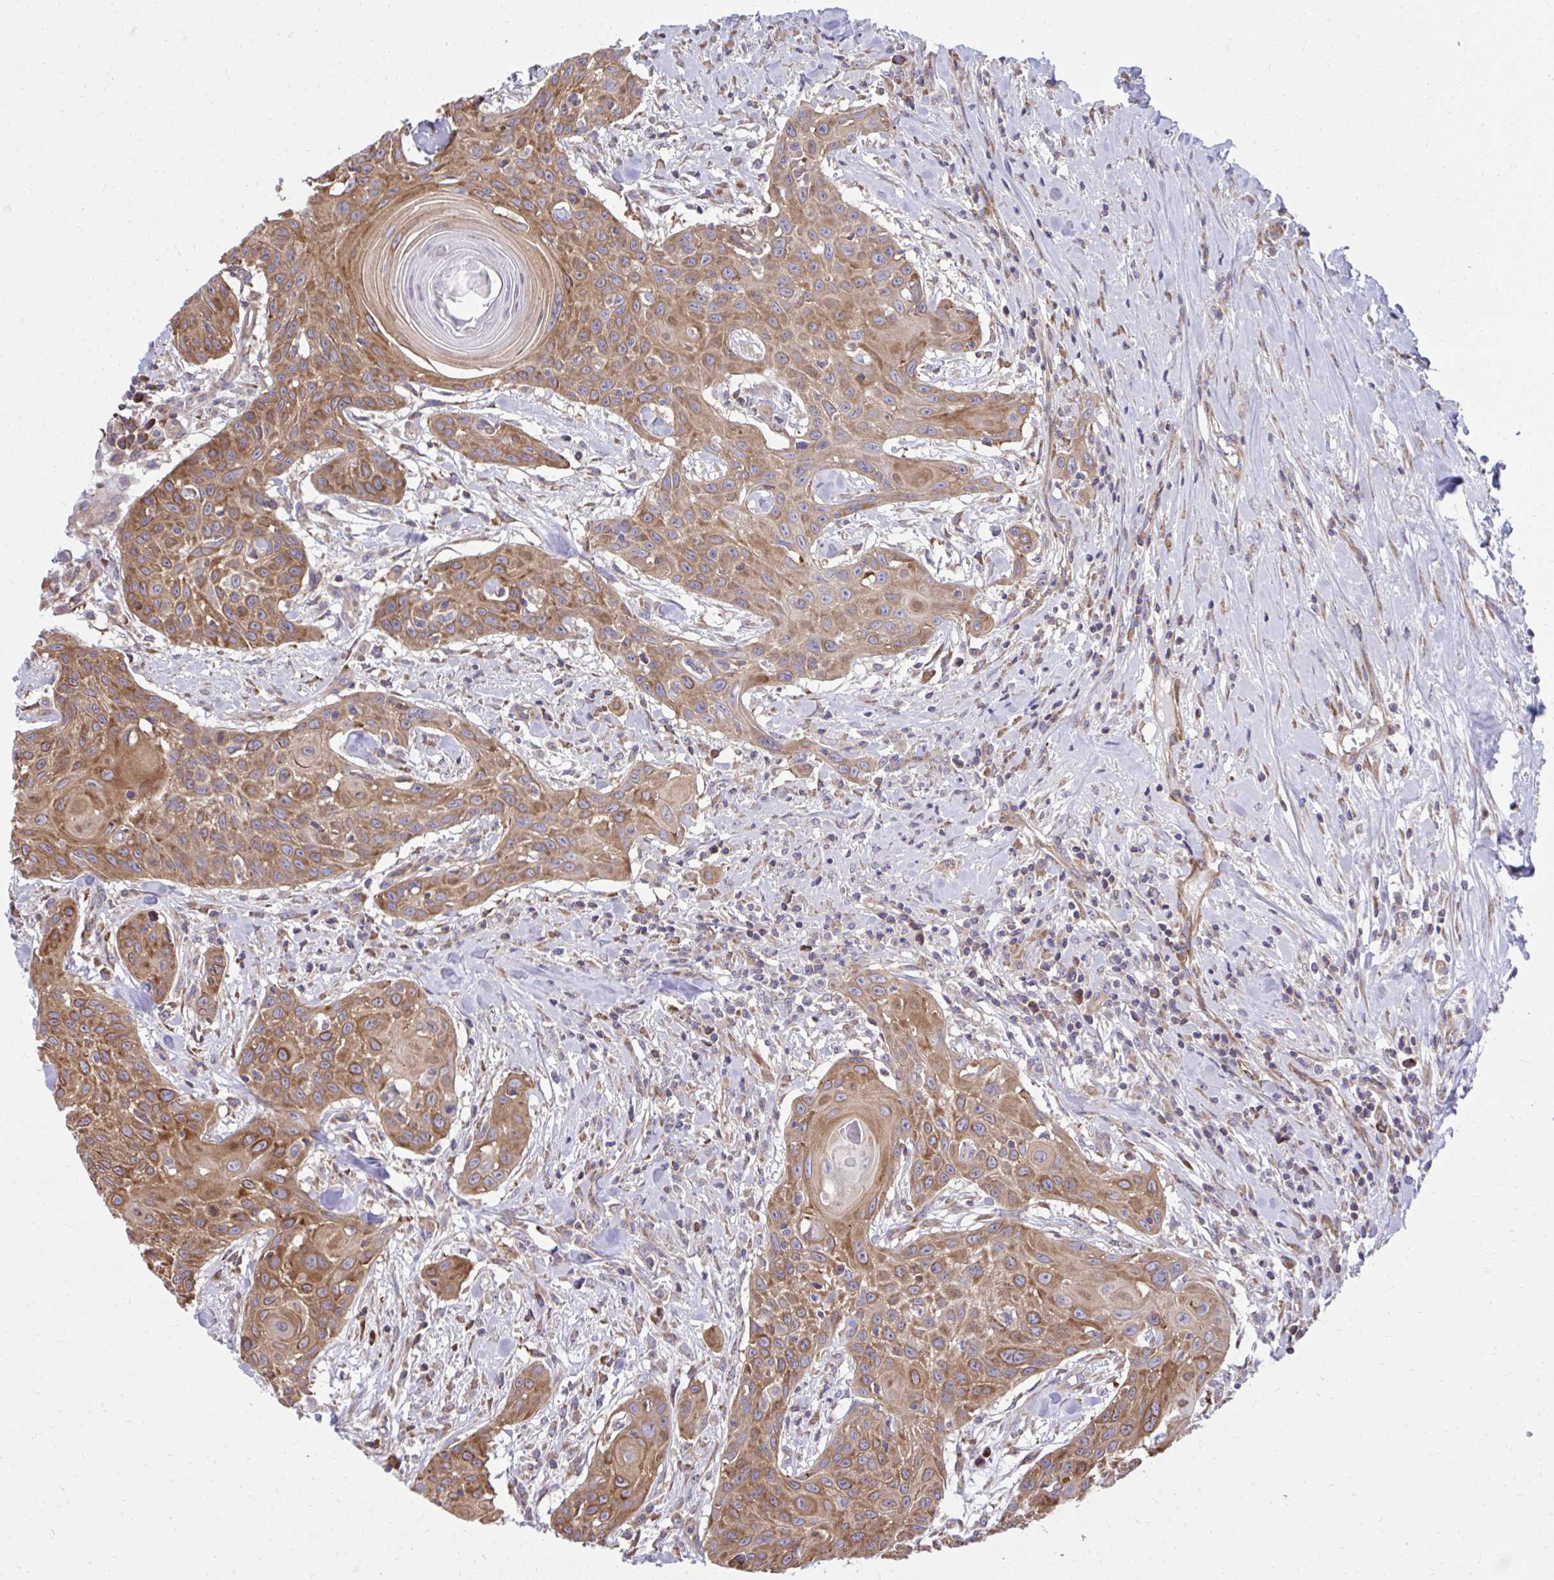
{"staining": {"intensity": "moderate", "quantity": ">75%", "location": "cytoplasmic/membranous"}, "tissue": "head and neck cancer", "cell_type": "Tumor cells", "image_type": "cancer", "snomed": [{"axis": "morphology", "description": "Squamous cell carcinoma, NOS"}, {"axis": "topography", "description": "Lymph node"}, {"axis": "topography", "description": "Salivary gland"}, {"axis": "topography", "description": "Head-Neck"}], "caption": "A high-resolution histopathology image shows immunohistochemistry (IHC) staining of squamous cell carcinoma (head and neck), which reveals moderate cytoplasmic/membranous expression in approximately >75% of tumor cells. Using DAB (3,3'-diaminobenzidine) (brown) and hematoxylin (blue) stains, captured at high magnification using brightfield microscopy.", "gene": "NMNAT3", "patient": {"sex": "female", "age": 74}}